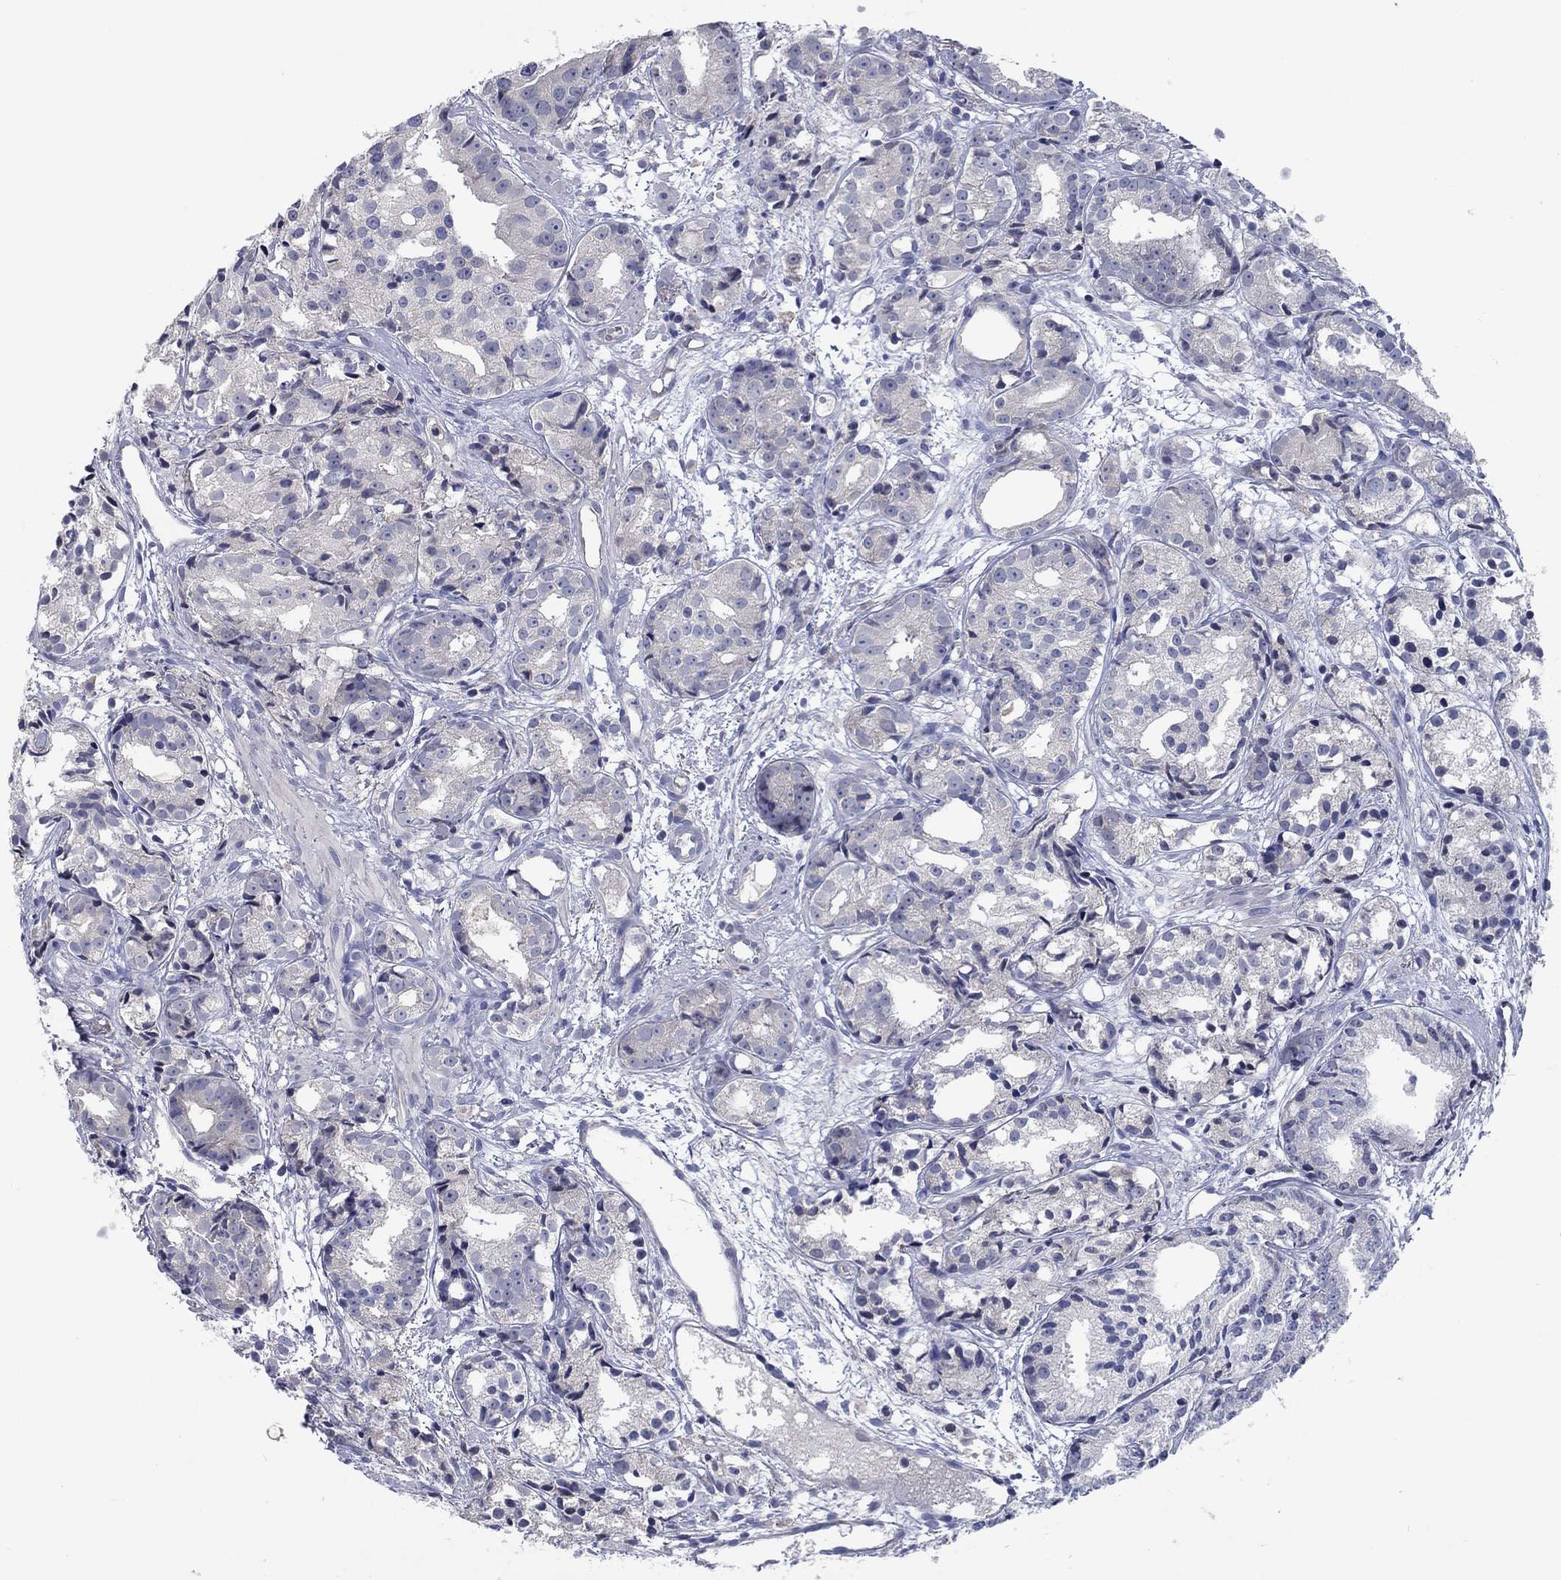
{"staining": {"intensity": "negative", "quantity": "none", "location": "none"}, "tissue": "prostate cancer", "cell_type": "Tumor cells", "image_type": "cancer", "snomed": [{"axis": "morphology", "description": "Adenocarcinoma, Medium grade"}, {"axis": "topography", "description": "Prostate"}], "caption": "DAB immunohistochemical staining of human prostate adenocarcinoma (medium-grade) displays no significant staining in tumor cells. (Brightfield microscopy of DAB (3,3'-diaminobenzidine) immunohistochemistry (IHC) at high magnification).", "gene": "CACNA1A", "patient": {"sex": "male", "age": 74}}